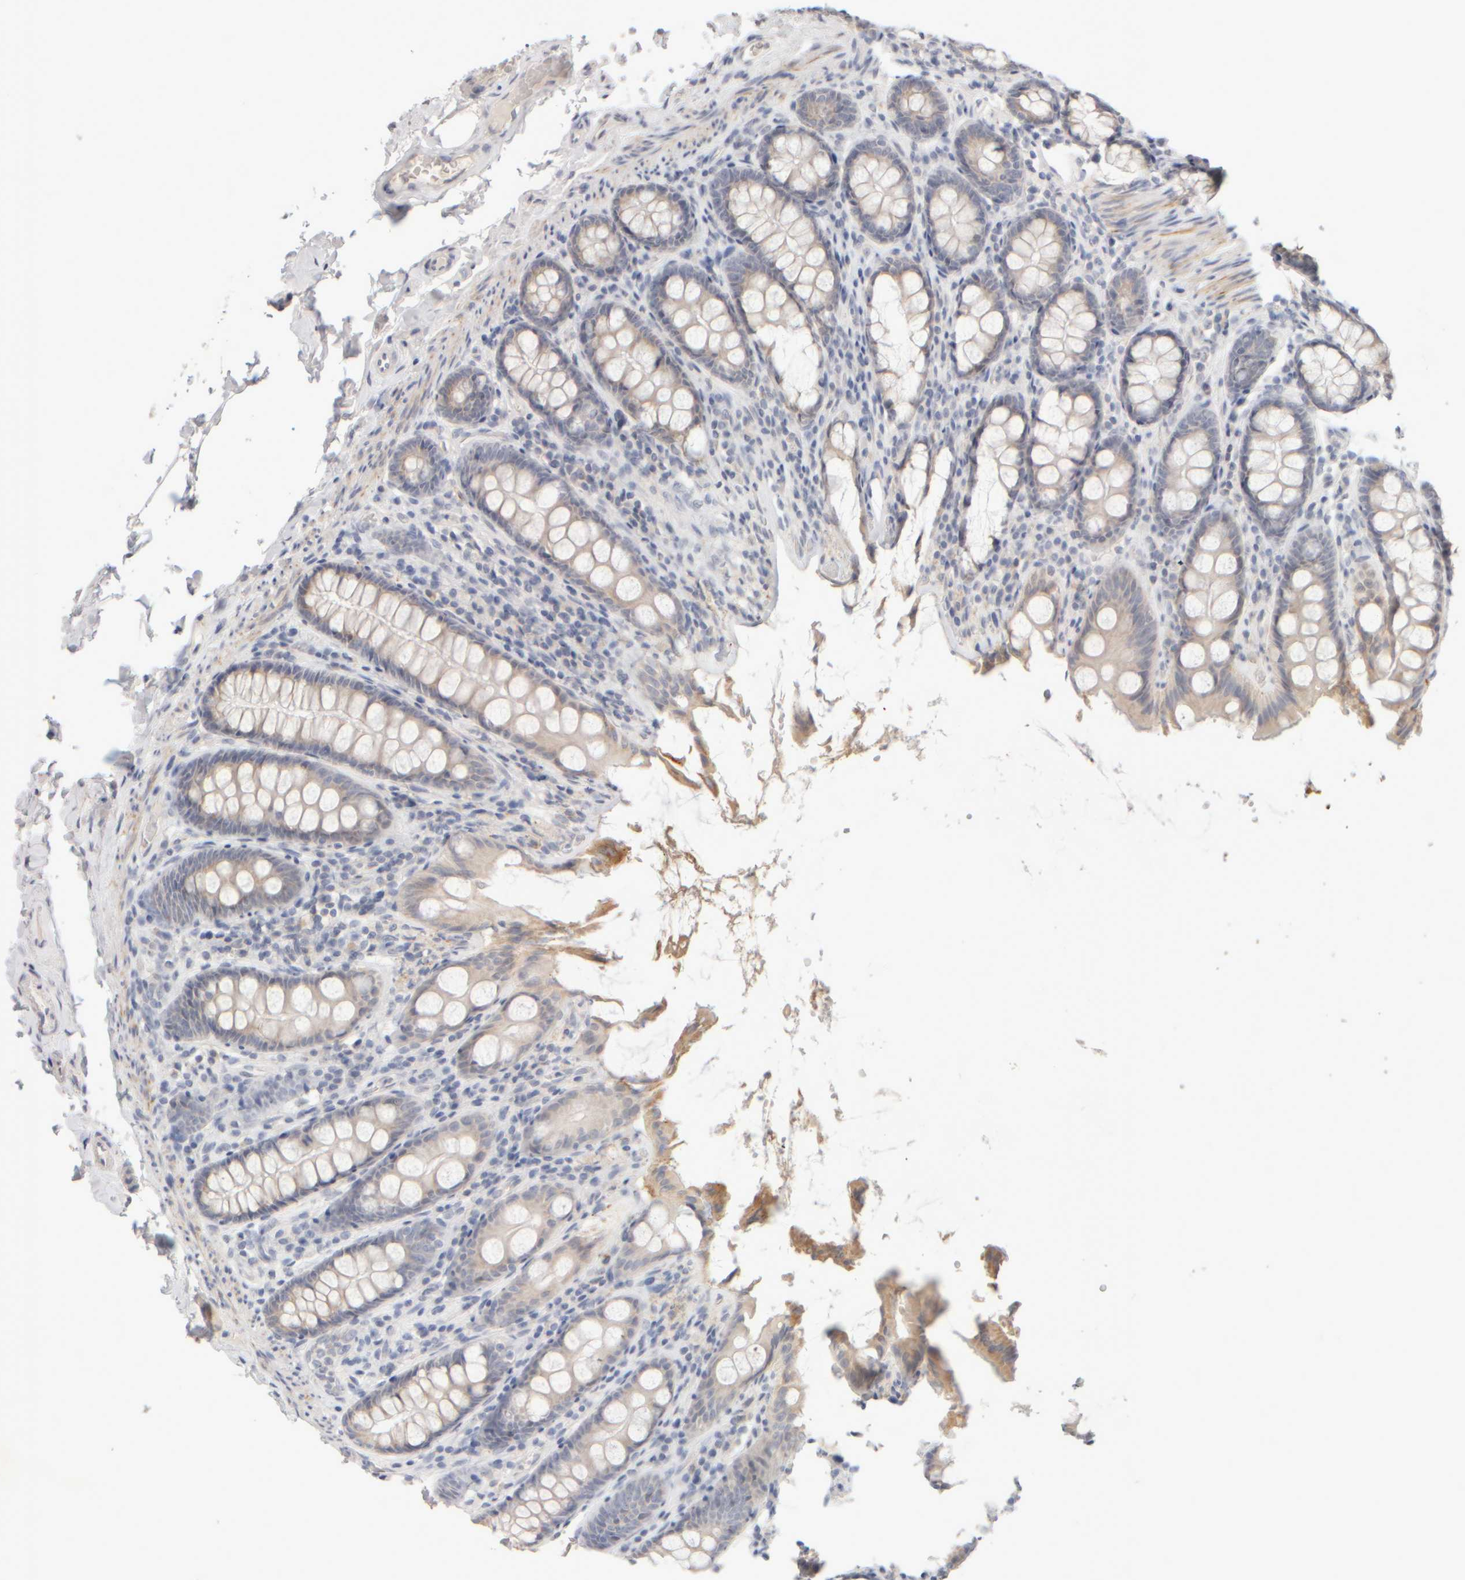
{"staining": {"intensity": "weak", "quantity": "25%-75%", "location": "cytoplasmic/membranous"}, "tissue": "colon", "cell_type": "Endothelial cells", "image_type": "normal", "snomed": [{"axis": "morphology", "description": "Normal tissue, NOS"}, {"axis": "topography", "description": "Colon"}, {"axis": "topography", "description": "Peripheral nerve tissue"}], "caption": "The photomicrograph demonstrates staining of benign colon, revealing weak cytoplasmic/membranous protein expression (brown color) within endothelial cells. (brown staining indicates protein expression, while blue staining denotes nuclei).", "gene": "ZNF112", "patient": {"sex": "female", "age": 61}}